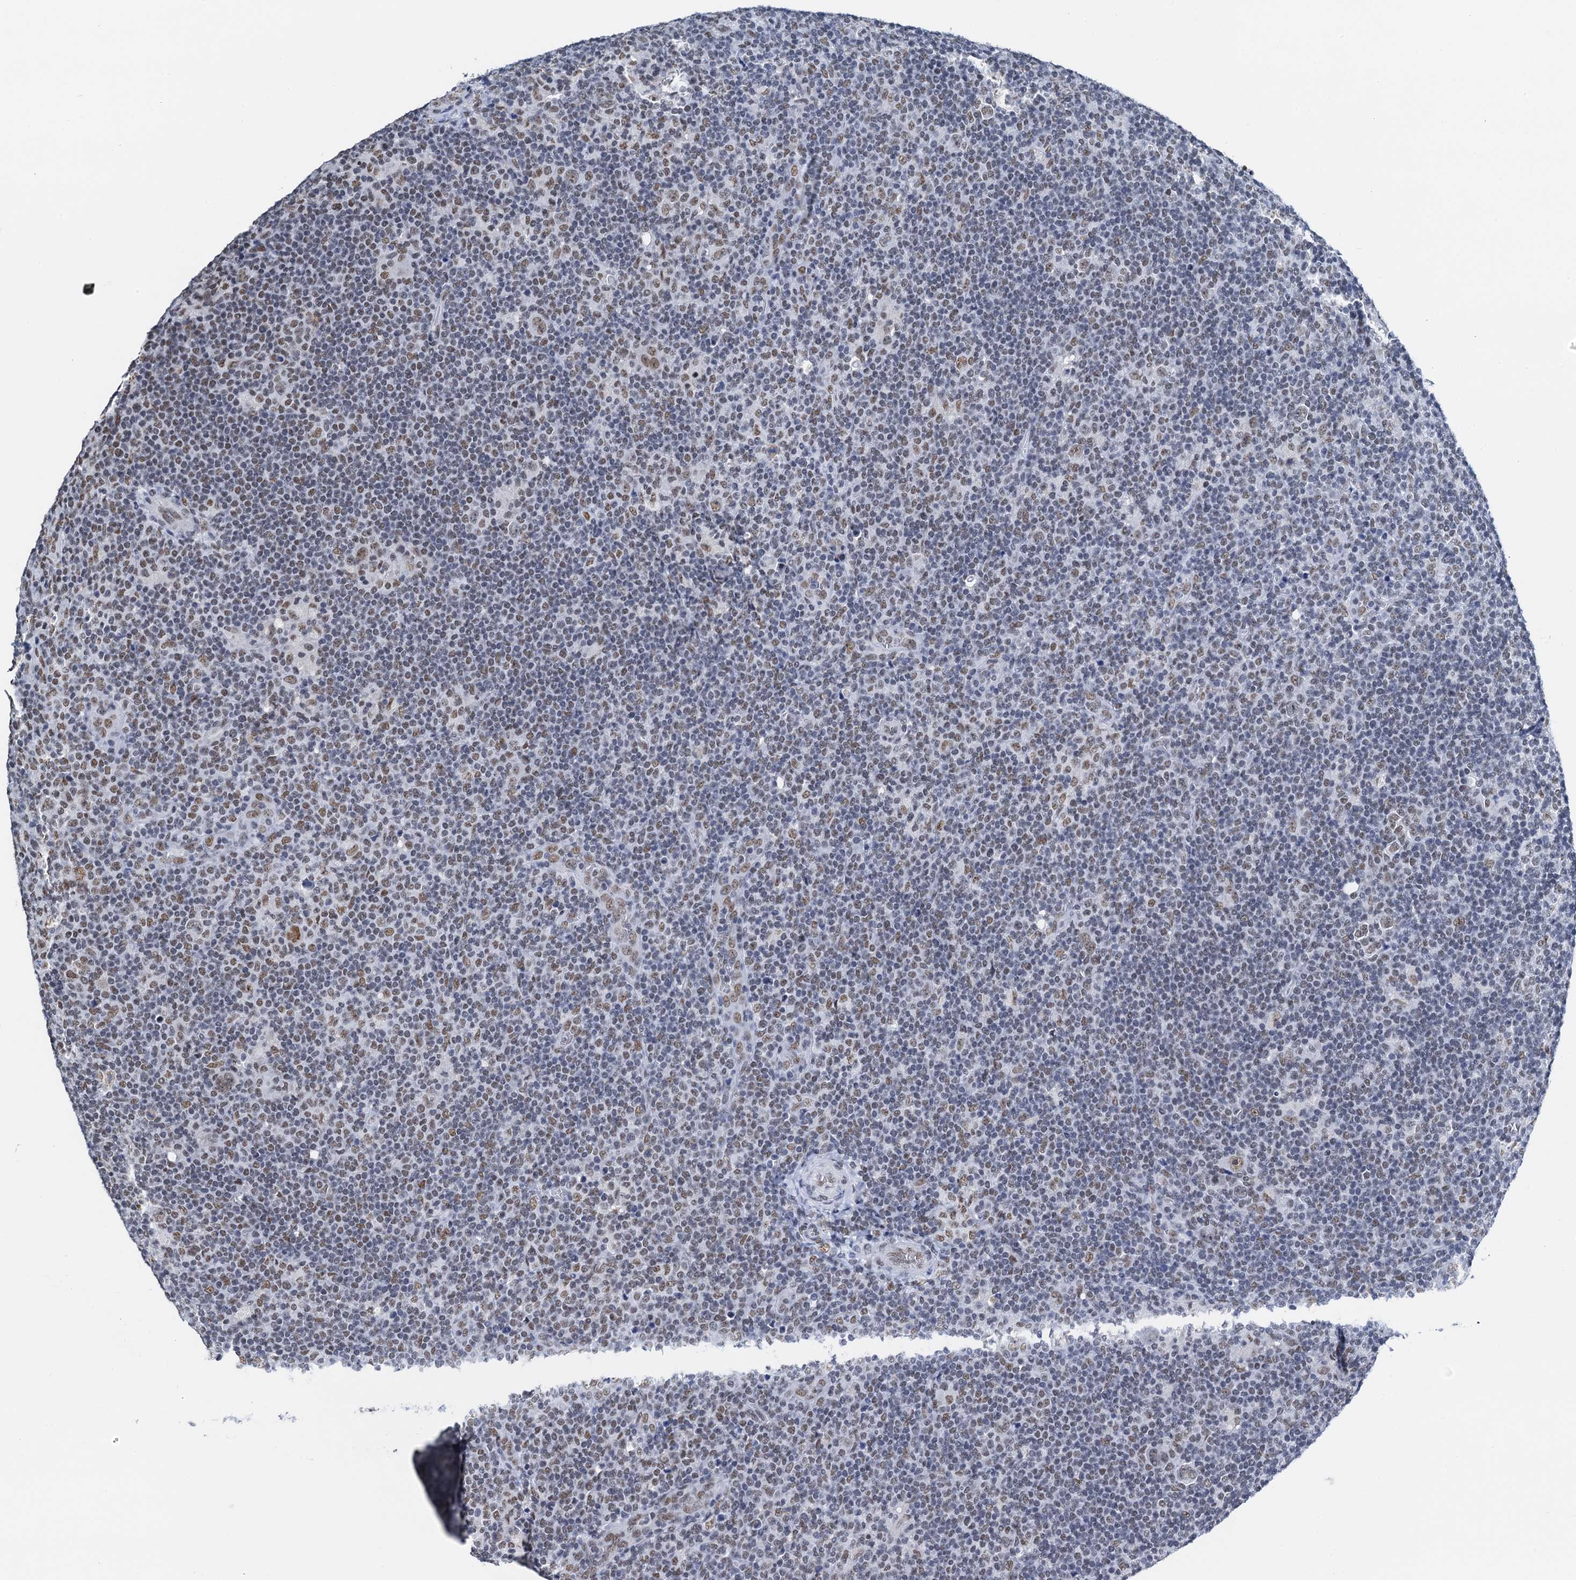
{"staining": {"intensity": "moderate", "quantity": ">75%", "location": "nuclear"}, "tissue": "lymphoma", "cell_type": "Tumor cells", "image_type": "cancer", "snomed": [{"axis": "morphology", "description": "Hodgkin's disease, NOS"}, {"axis": "topography", "description": "Lymph node"}], "caption": "The image exhibits a brown stain indicating the presence of a protein in the nuclear of tumor cells in lymphoma. The staining was performed using DAB (3,3'-diaminobenzidine) to visualize the protein expression in brown, while the nuclei were stained in blue with hematoxylin (Magnification: 20x).", "gene": "SLTM", "patient": {"sex": "female", "age": 57}}